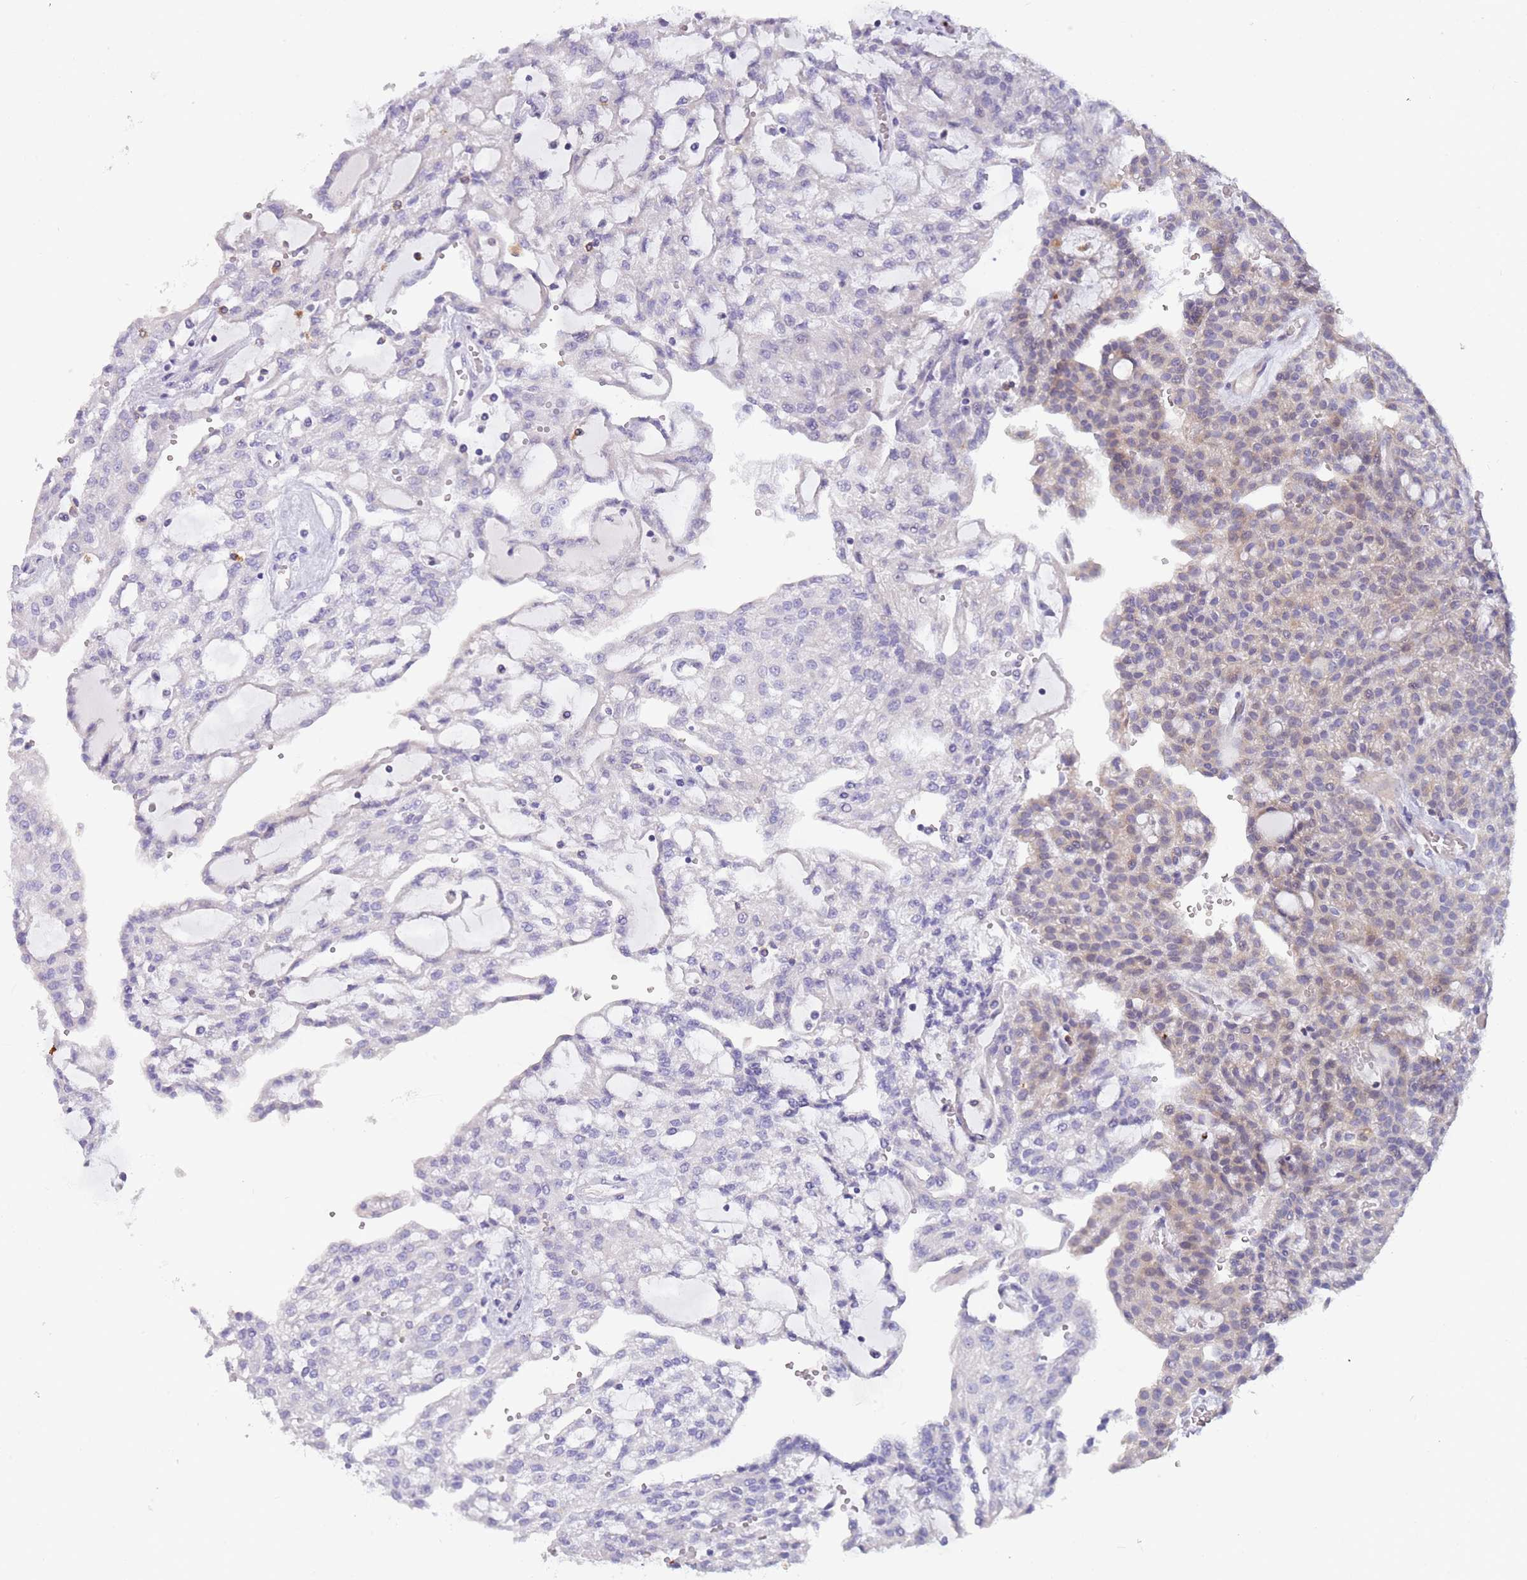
{"staining": {"intensity": "negative", "quantity": "none", "location": "none"}, "tissue": "renal cancer", "cell_type": "Tumor cells", "image_type": "cancer", "snomed": [{"axis": "morphology", "description": "Adenocarcinoma, NOS"}, {"axis": "topography", "description": "Kidney"}], "caption": "The micrograph reveals no significant expression in tumor cells of renal cancer.", "gene": "DDHD1", "patient": {"sex": "male", "age": 63}}